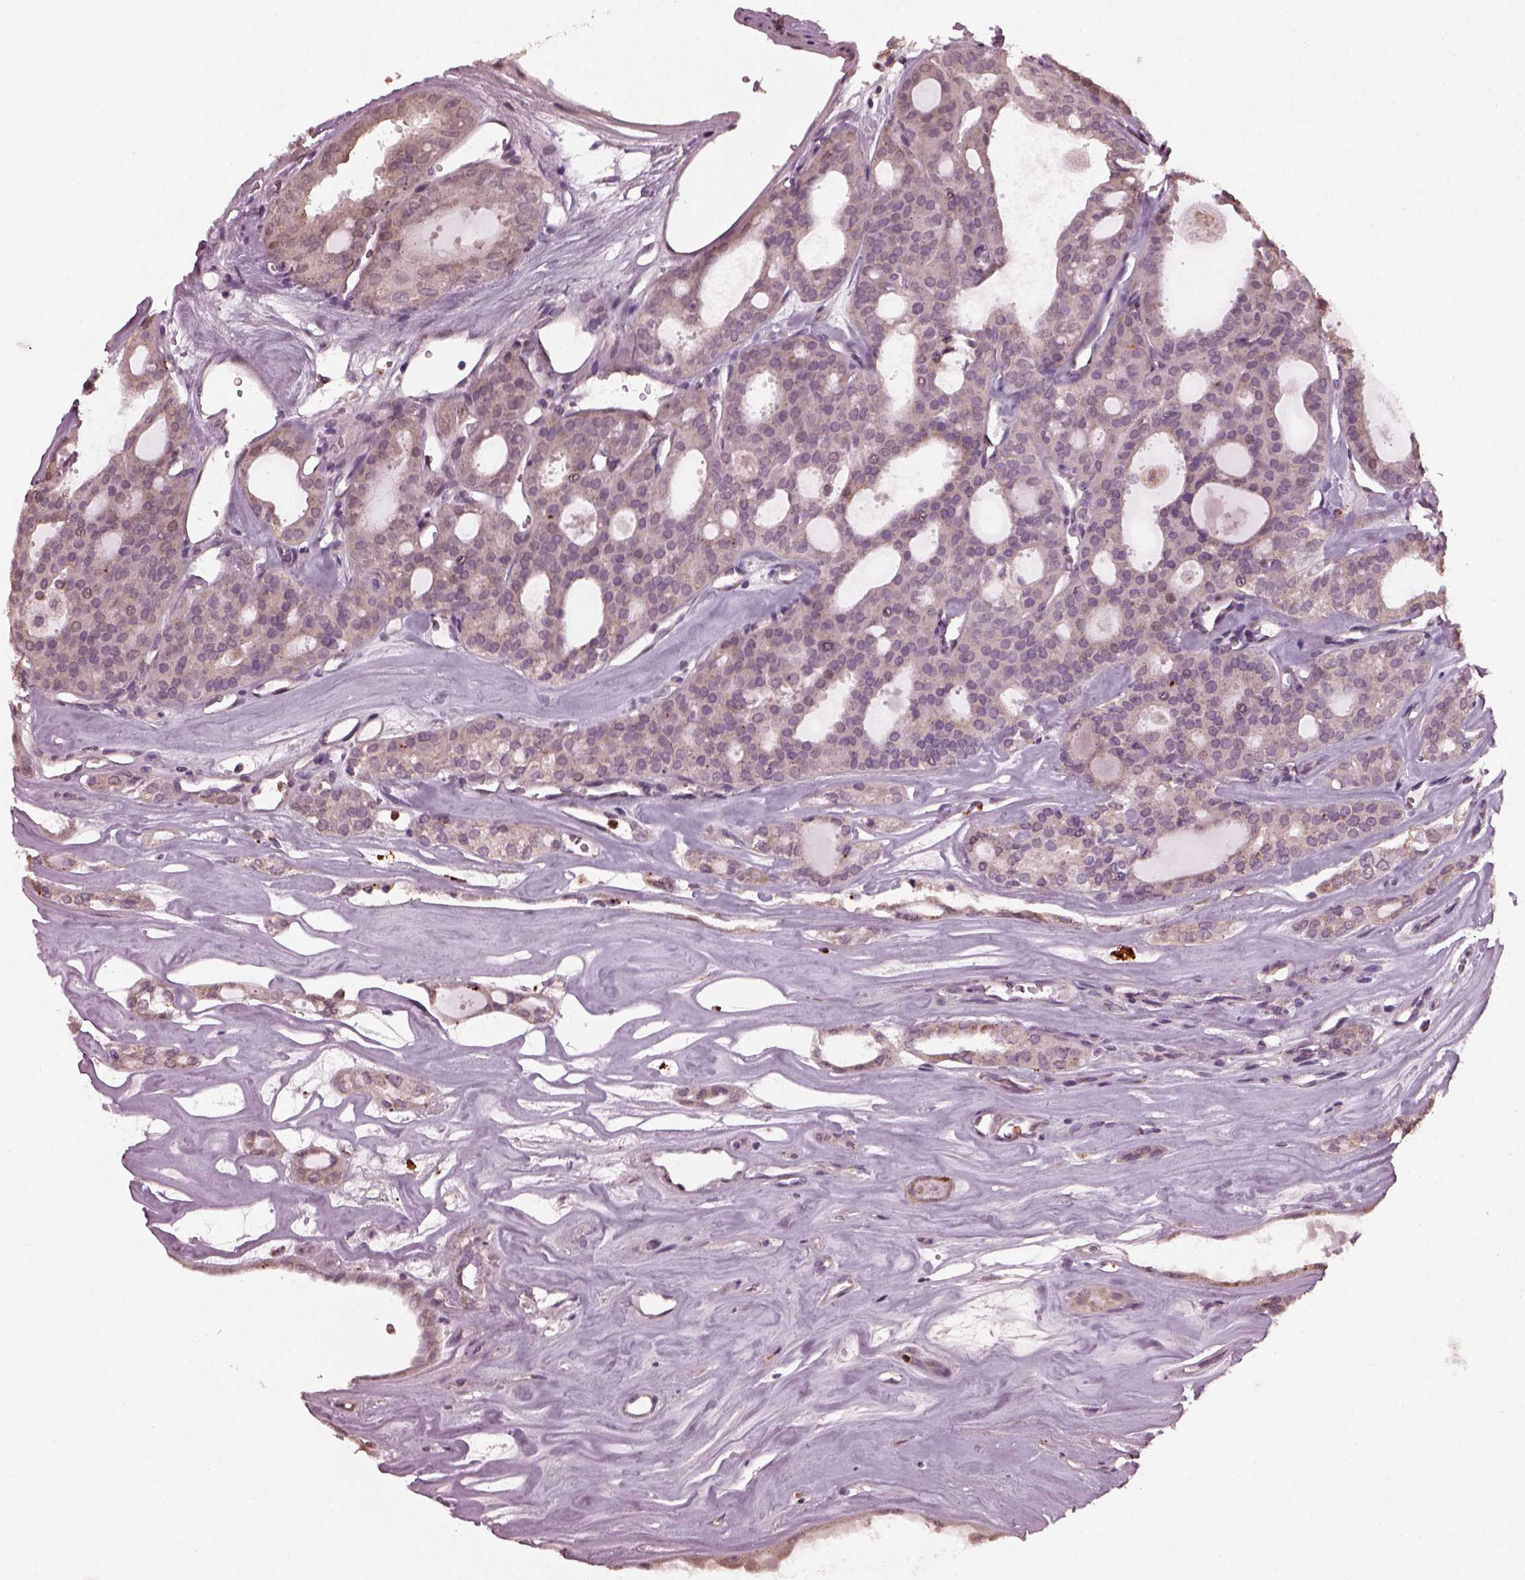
{"staining": {"intensity": "negative", "quantity": "none", "location": "none"}, "tissue": "thyroid cancer", "cell_type": "Tumor cells", "image_type": "cancer", "snomed": [{"axis": "morphology", "description": "Follicular adenoma carcinoma, NOS"}, {"axis": "topography", "description": "Thyroid gland"}], "caption": "DAB (3,3'-diaminobenzidine) immunohistochemical staining of human thyroid follicular adenoma carcinoma demonstrates no significant positivity in tumor cells. (DAB (3,3'-diaminobenzidine) immunohistochemistry (IHC) with hematoxylin counter stain).", "gene": "RUFY3", "patient": {"sex": "male", "age": 75}}